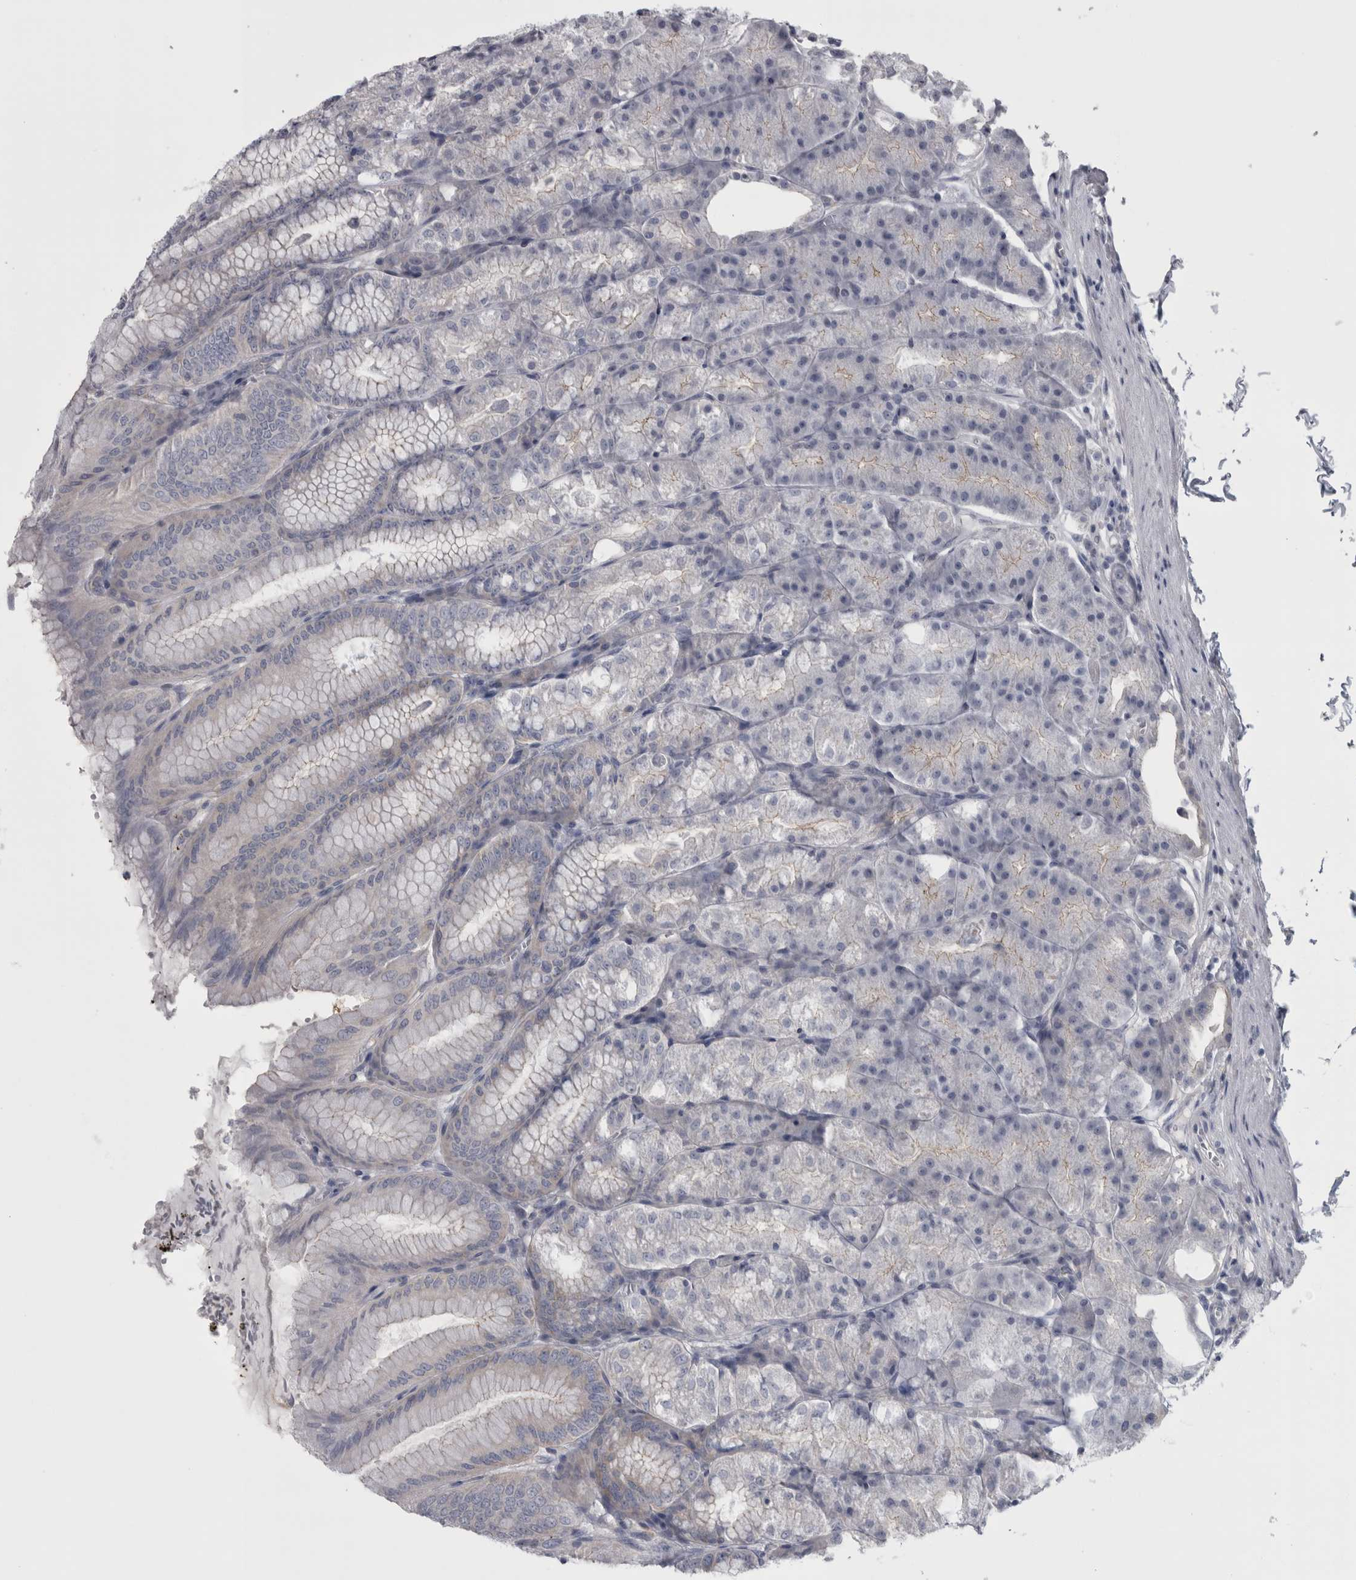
{"staining": {"intensity": "moderate", "quantity": "<25%", "location": "cytoplasmic/membranous"}, "tissue": "stomach", "cell_type": "Glandular cells", "image_type": "normal", "snomed": [{"axis": "morphology", "description": "Normal tissue, NOS"}, {"axis": "topography", "description": "Stomach, lower"}], "caption": "Moderate cytoplasmic/membranous expression for a protein is present in about <25% of glandular cells of benign stomach using IHC.", "gene": "PRRC2C", "patient": {"sex": "male", "age": 71}}